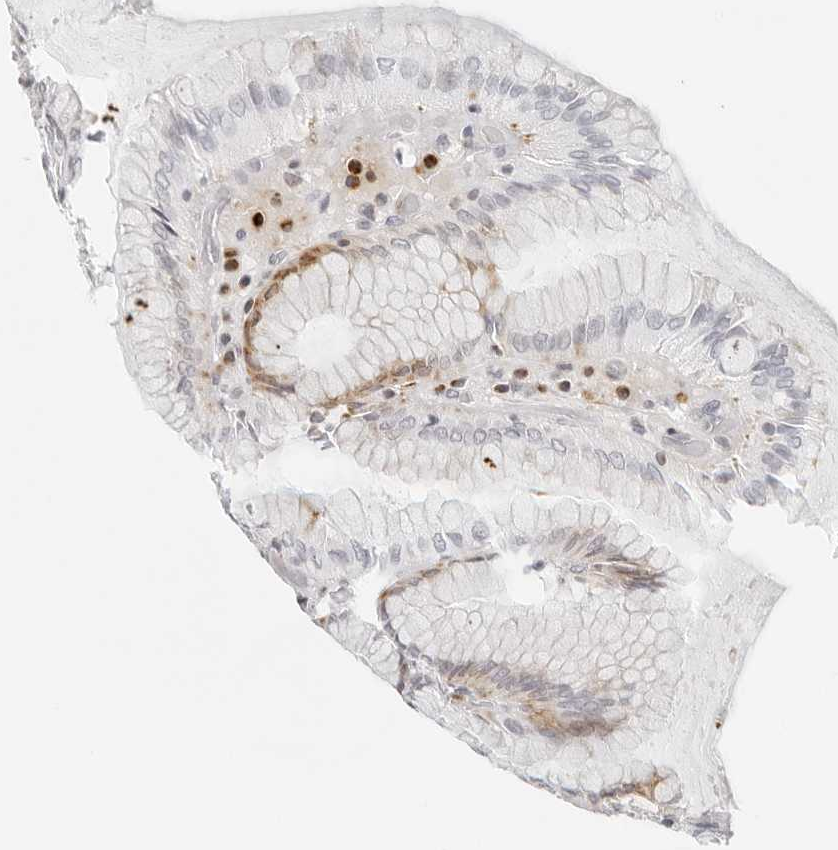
{"staining": {"intensity": "weak", "quantity": "<25%", "location": "cytoplasmic/membranous"}, "tissue": "stomach", "cell_type": "Glandular cells", "image_type": "normal", "snomed": [{"axis": "morphology", "description": "Normal tissue, NOS"}, {"axis": "topography", "description": "Stomach, lower"}], "caption": "Protein analysis of unremarkable stomach exhibits no significant expression in glandular cells. The staining was performed using DAB (3,3'-diaminobenzidine) to visualize the protein expression in brown, while the nuclei were stained in blue with hematoxylin (Magnification: 20x).", "gene": "RPS6KC1", "patient": {"sex": "female", "age": 76}}